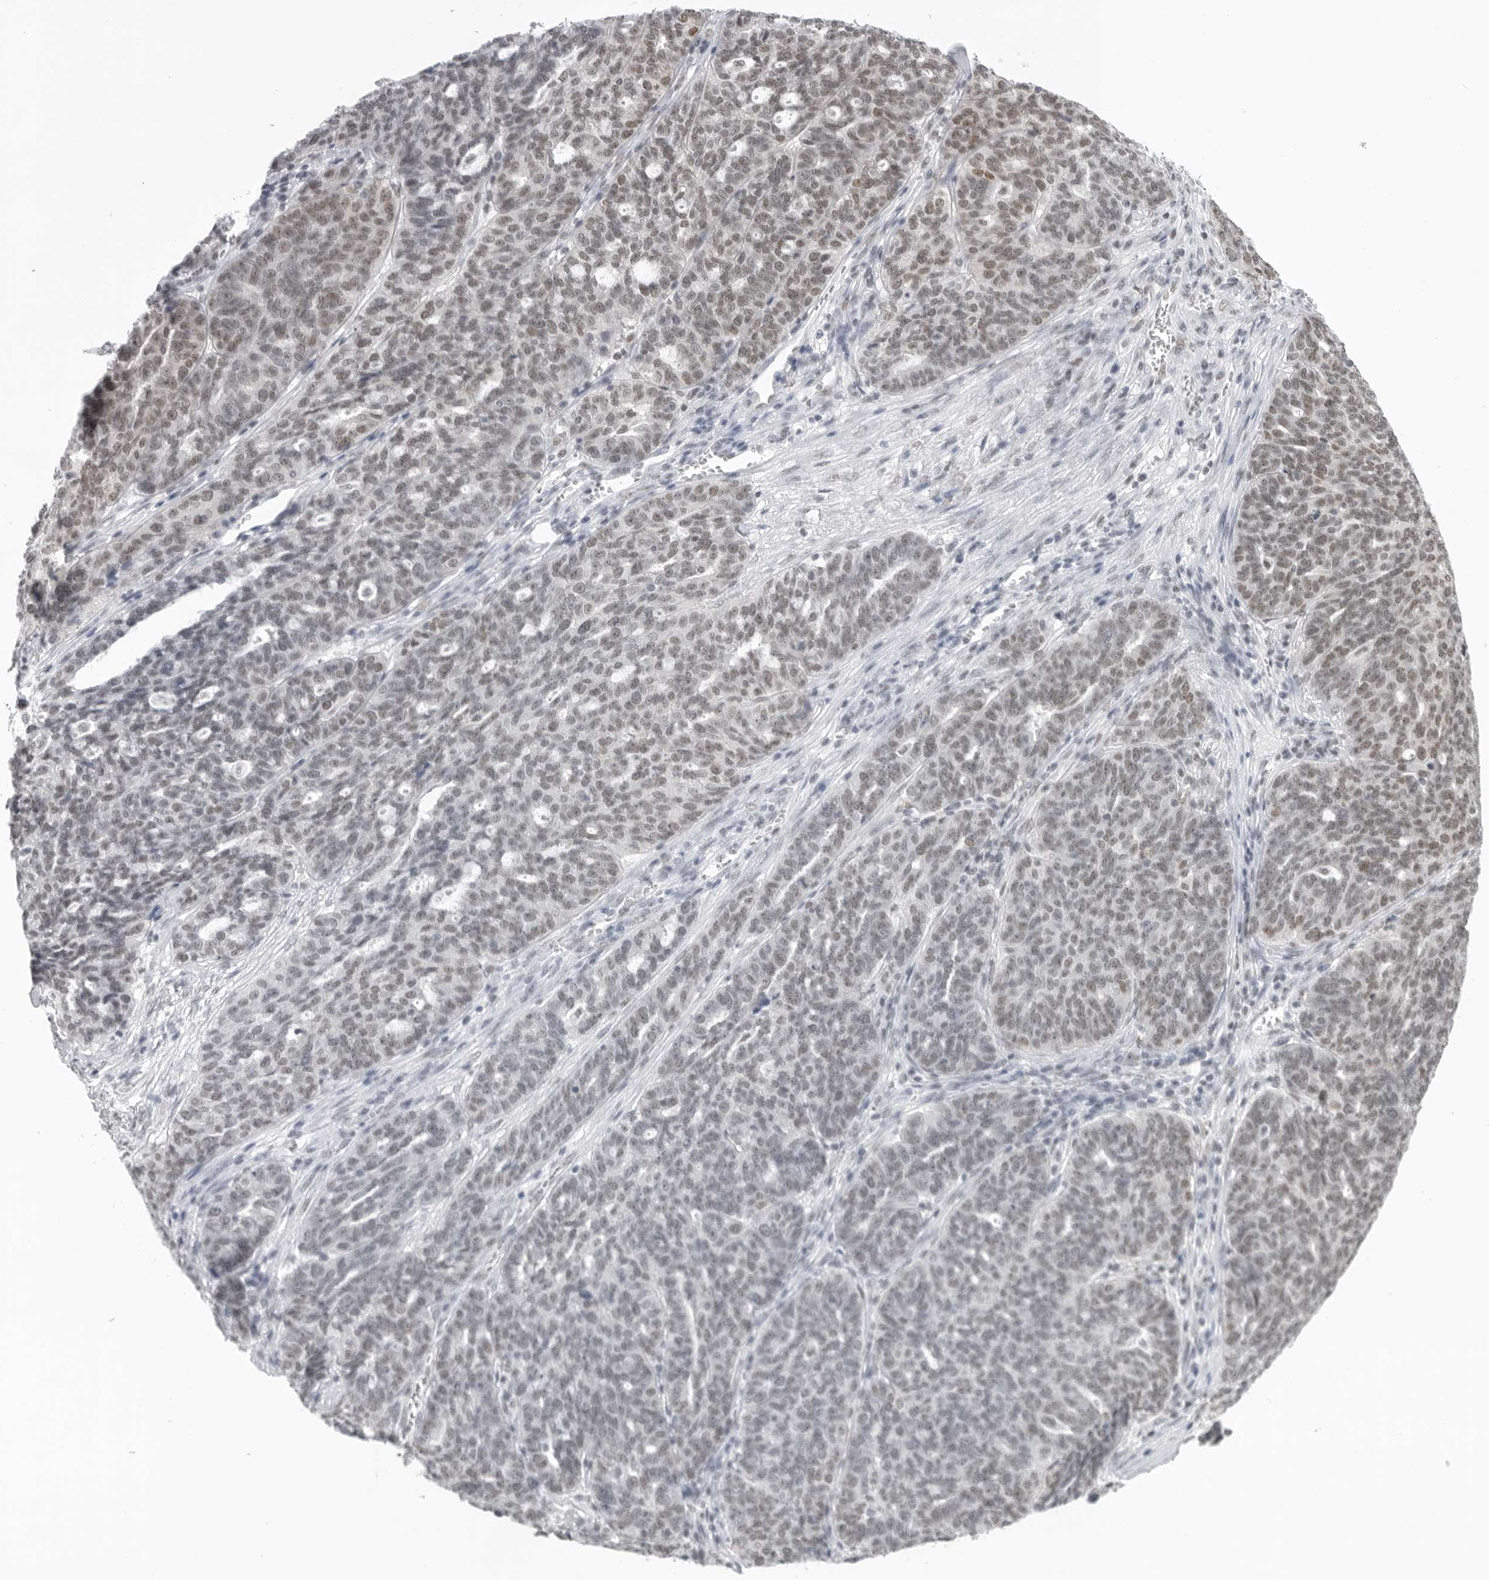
{"staining": {"intensity": "weak", "quantity": "<25%", "location": "nuclear"}, "tissue": "ovarian cancer", "cell_type": "Tumor cells", "image_type": "cancer", "snomed": [{"axis": "morphology", "description": "Cystadenocarcinoma, serous, NOS"}, {"axis": "topography", "description": "Ovary"}], "caption": "An immunohistochemistry (IHC) image of ovarian cancer (serous cystadenocarcinoma) is shown. There is no staining in tumor cells of ovarian cancer (serous cystadenocarcinoma). The staining was performed using DAB to visualize the protein expression in brown, while the nuclei were stained in blue with hematoxylin (Magnification: 20x).", "gene": "RPA2", "patient": {"sex": "female", "age": 59}}